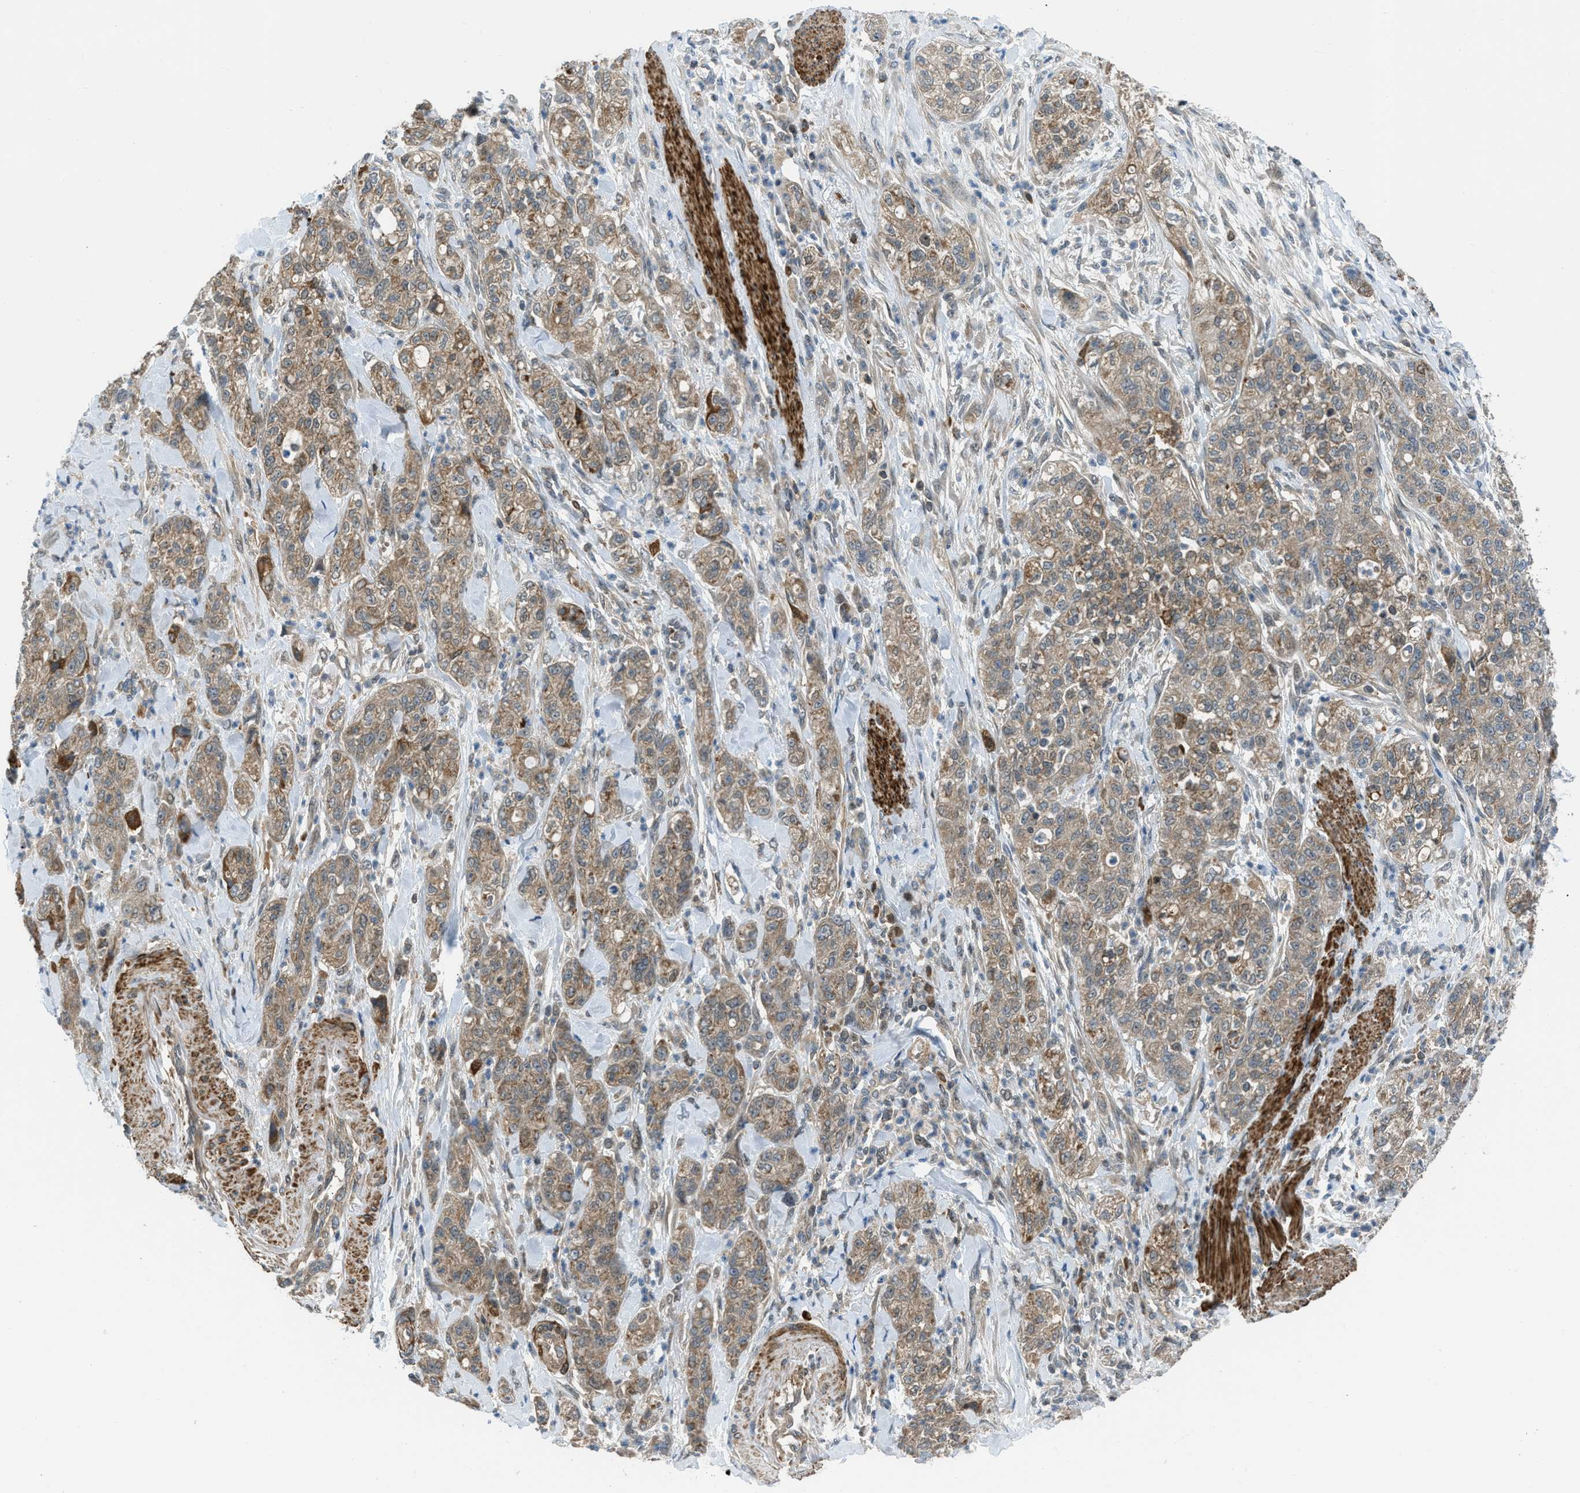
{"staining": {"intensity": "moderate", "quantity": ">75%", "location": "cytoplasmic/membranous"}, "tissue": "pancreatic cancer", "cell_type": "Tumor cells", "image_type": "cancer", "snomed": [{"axis": "morphology", "description": "Adenocarcinoma, NOS"}, {"axis": "topography", "description": "Pancreas"}], "caption": "Immunohistochemistry (IHC) micrograph of neoplastic tissue: pancreatic cancer stained using IHC exhibits medium levels of moderate protein expression localized specifically in the cytoplasmic/membranous of tumor cells, appearing as a cytoplasmic/membranous brown color.", "gene": "SESN2", "patient": {"sex": "female", "age": 78}}